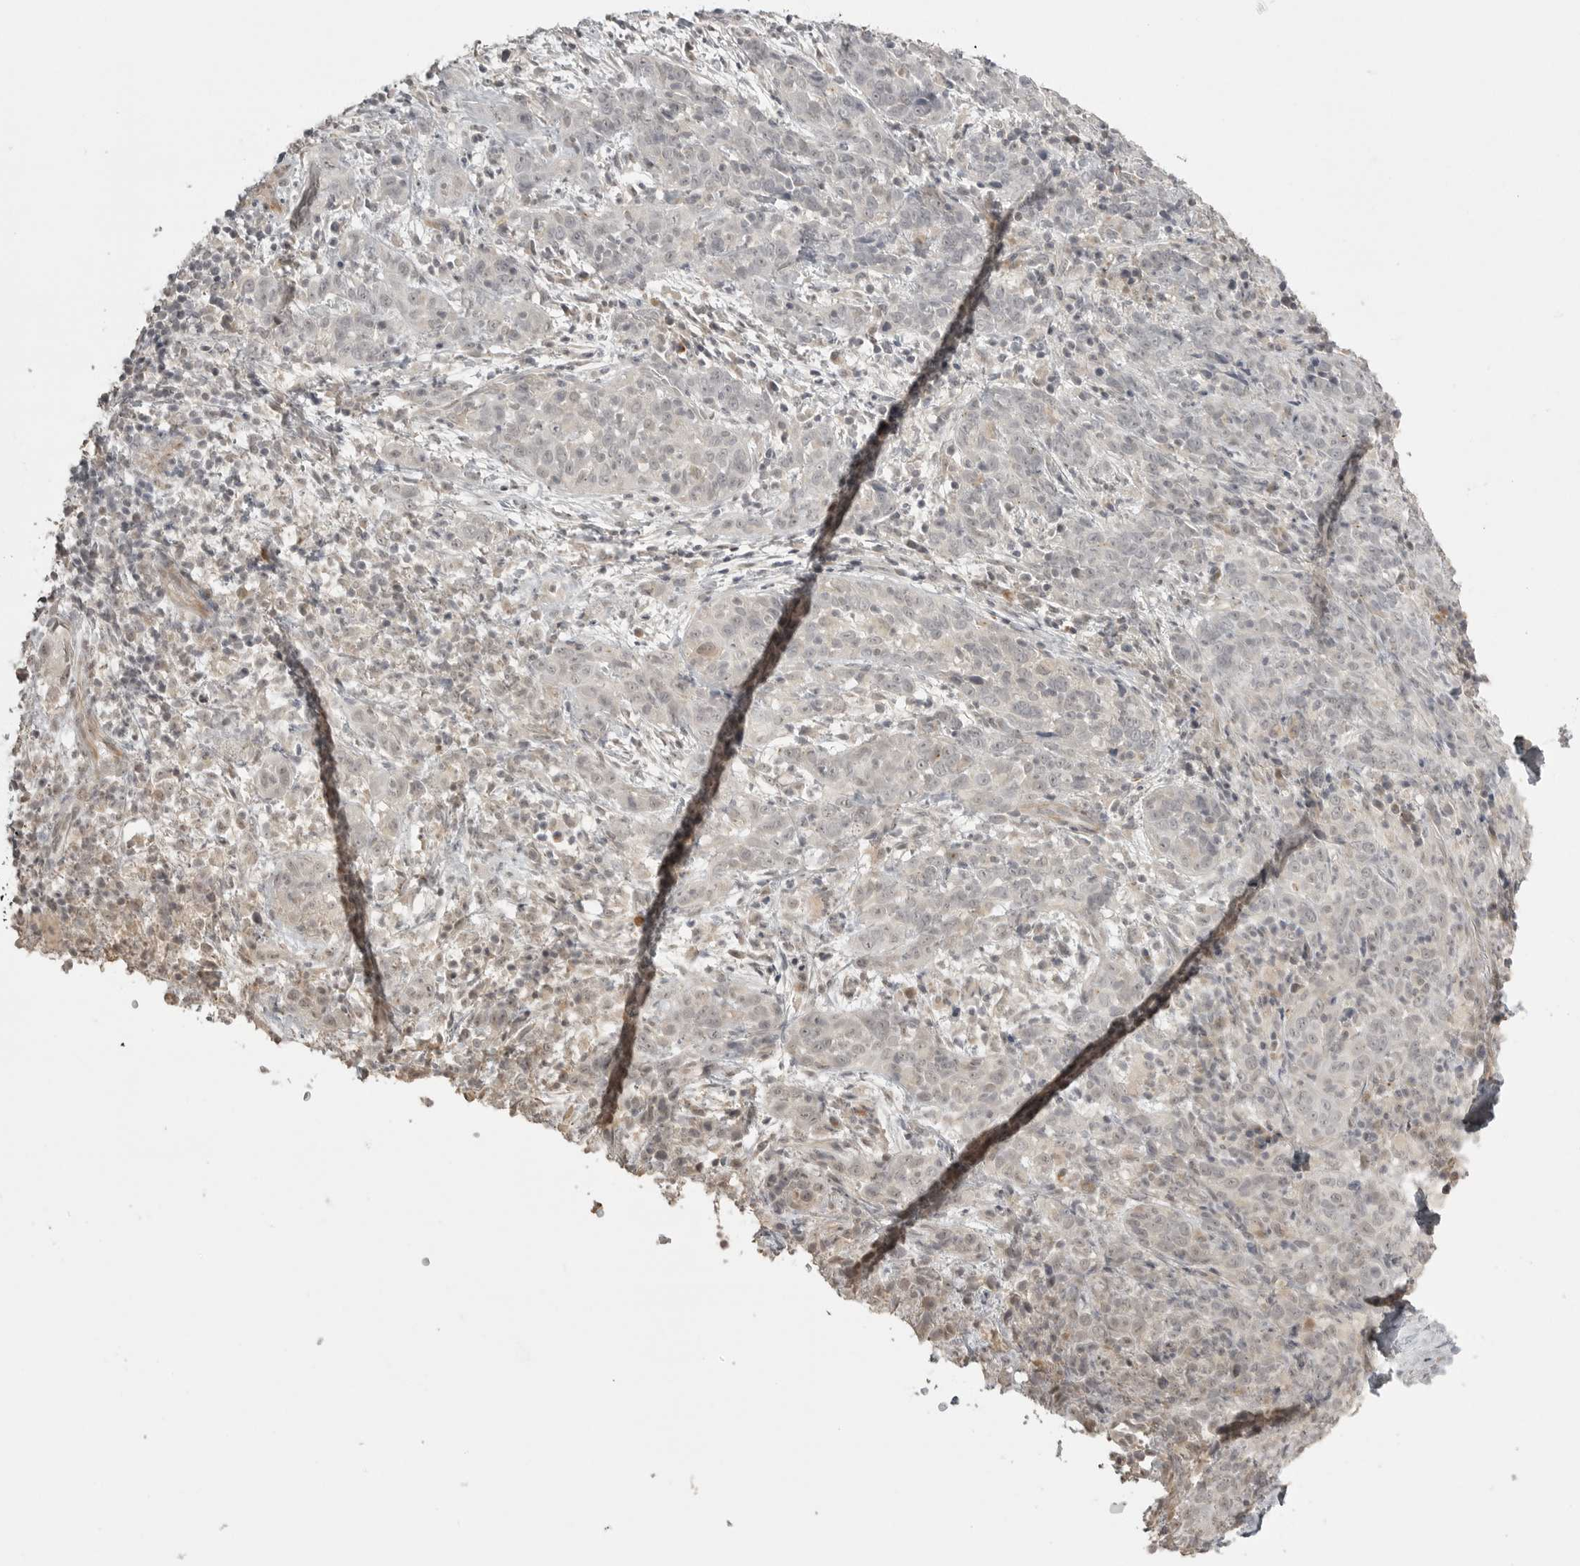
{"staining": {"intensity": "negative", "quantity": "none", "location": "none"}, "tissue": "cervical cancer", "cell_type": "Tumor cells", "image_type": "cancer", "snomed": [{"axis": "morphology", "description": "Squamous cell carcinoma, NOS"}, {"axis": "topography", "description": "Cervix"}], "caption": "Immunohistochemical staining of human cervical cancer displays no significant expression in tumor cells. (Brightfield microscopy of DAB (3,3'-diaminobenzidine) IHC at high magnification).", "gene": "SMG8", "patient": {"sex": "female", "age": 46}}